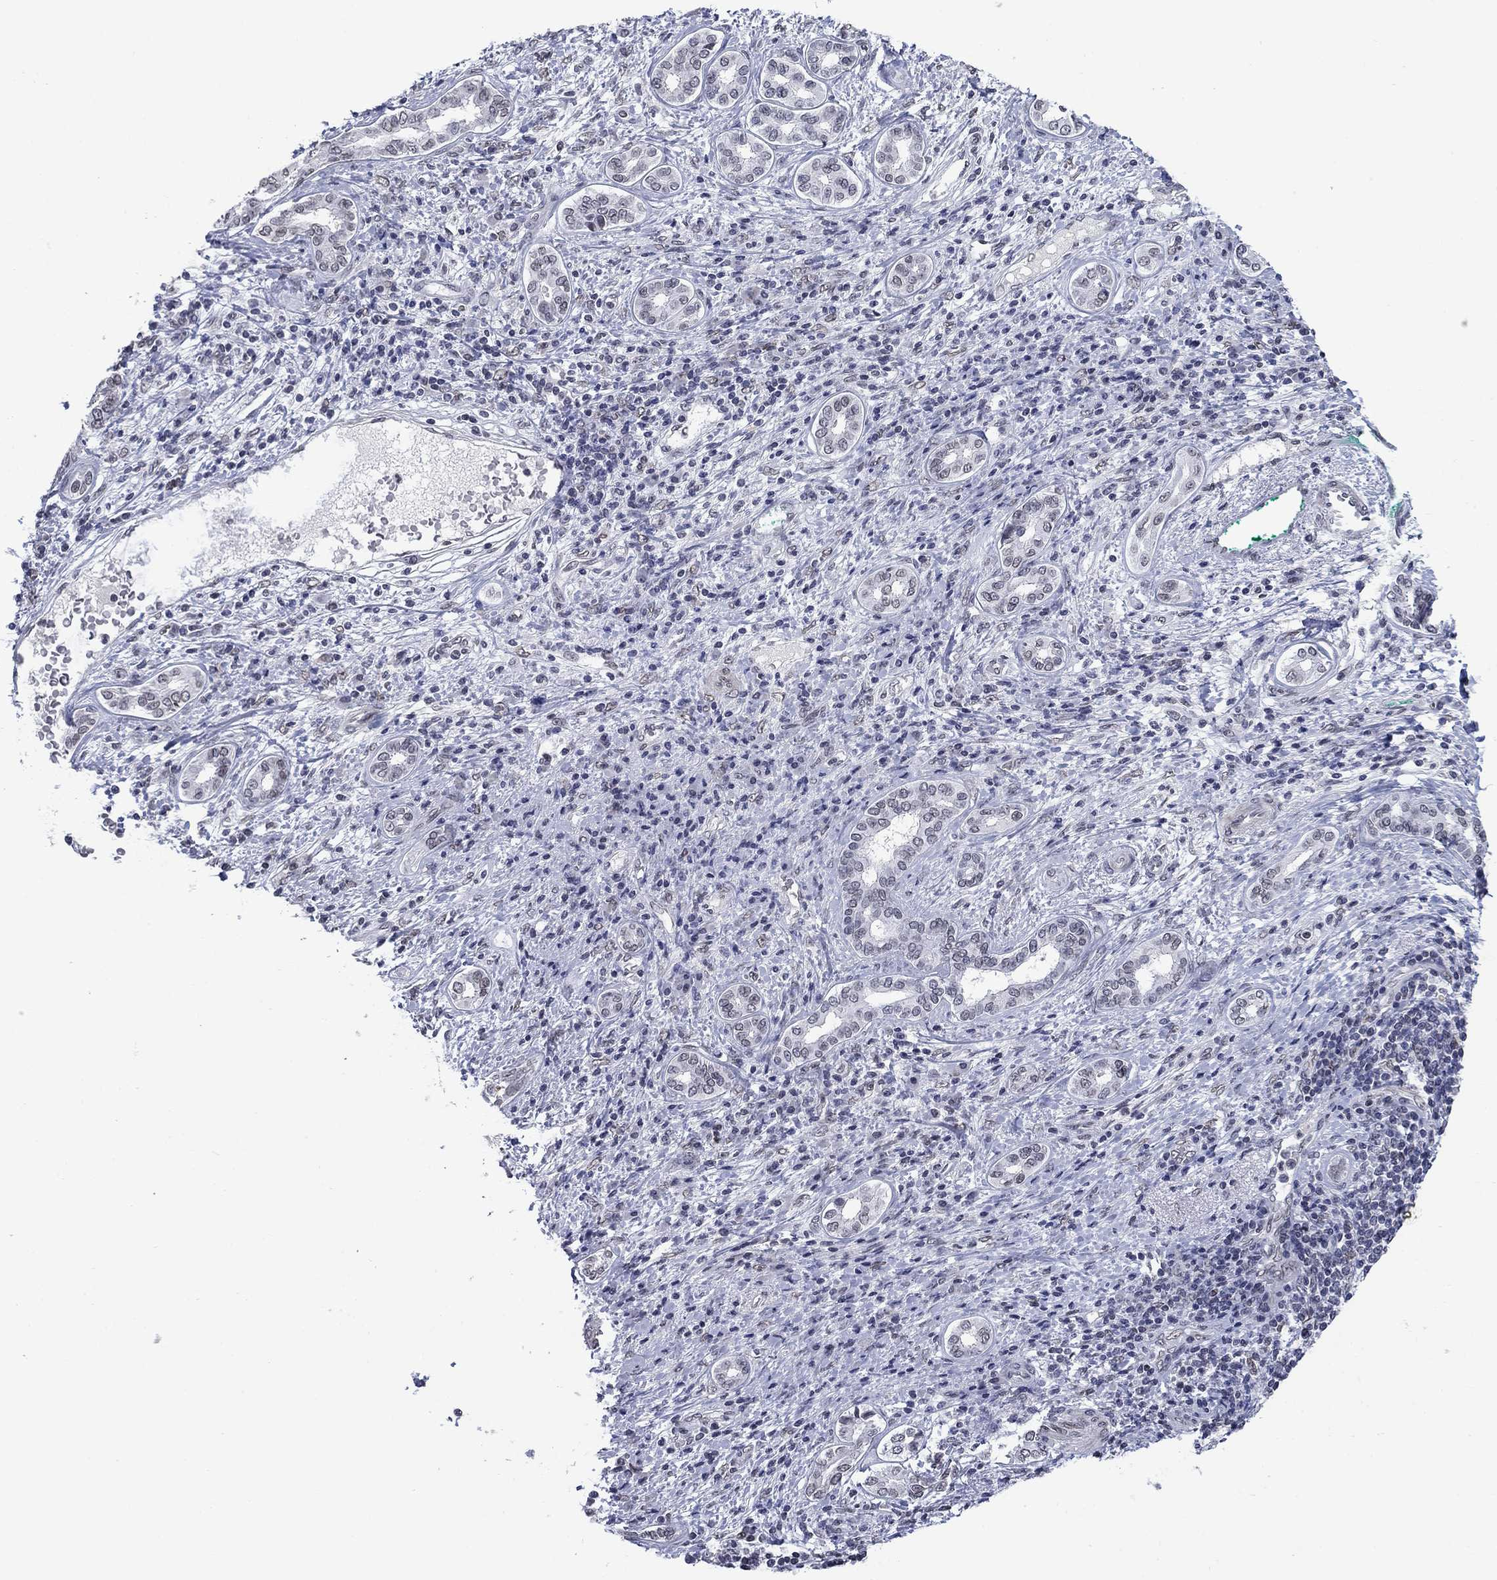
{"staining": {"intensity": "weak", "quantity": "<25%", "location": "cytoplasmic/membranous,nuclear"}, "tissue": "liver cancer", "cell_type": "Tumor cells", "image_type": "cancer", "snomed": [{"axis": "morphology", "description": "Carcinoma, Hepatocellular, NOS"}, {"axis": "topography", "description": "Liver"}], "caption": "This is an immunohistochemistry (IHC) histopathology image of human liver cancer. There is no expression in tumor cells.", "gene": "TOR1AIP1", "patient": {"sex": "male", "age": 65}}